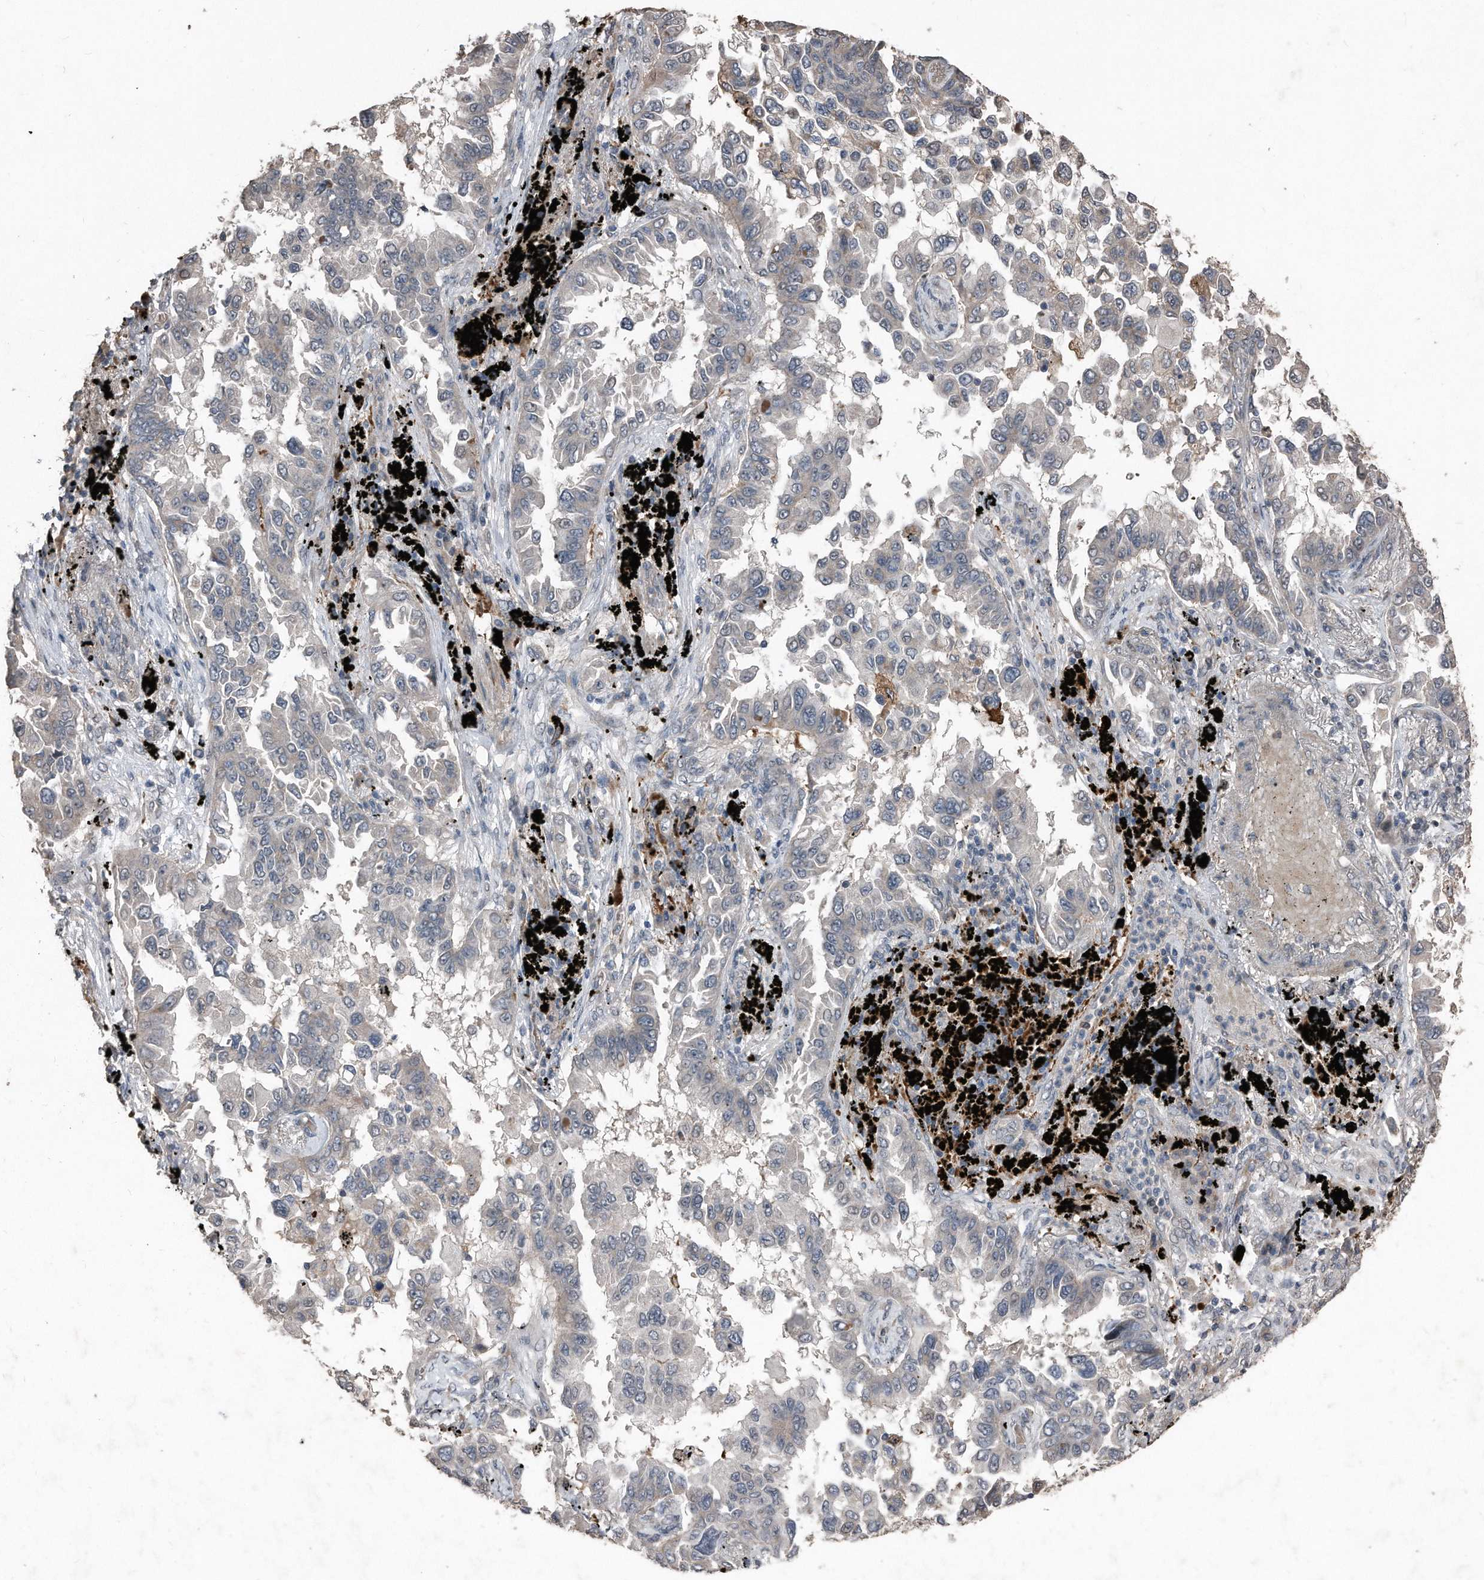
{"staining": {"intensity": "weak", "quantity": "<25%", "location": "cytoplasmic/membranous"}, "tissue": "lung cancer", "cell_type": "Tumor cells", "image_type": "cancer", "snomed": [{"axis": "morphology", "description": "Adenocarcinoma, NOS"}, {"axis": "topography", "description": "Lung"}], "caption": "Immunohistochemistry (IHC) histopathology image of neoplastic tissue: human lung cancer stained with DAB (3,3'-diaminobenzidine) demonstrates no significant protein staining in tumor cells.", "gene": "ANKRD10", "patient": {"sex": "female", "age": 67}}